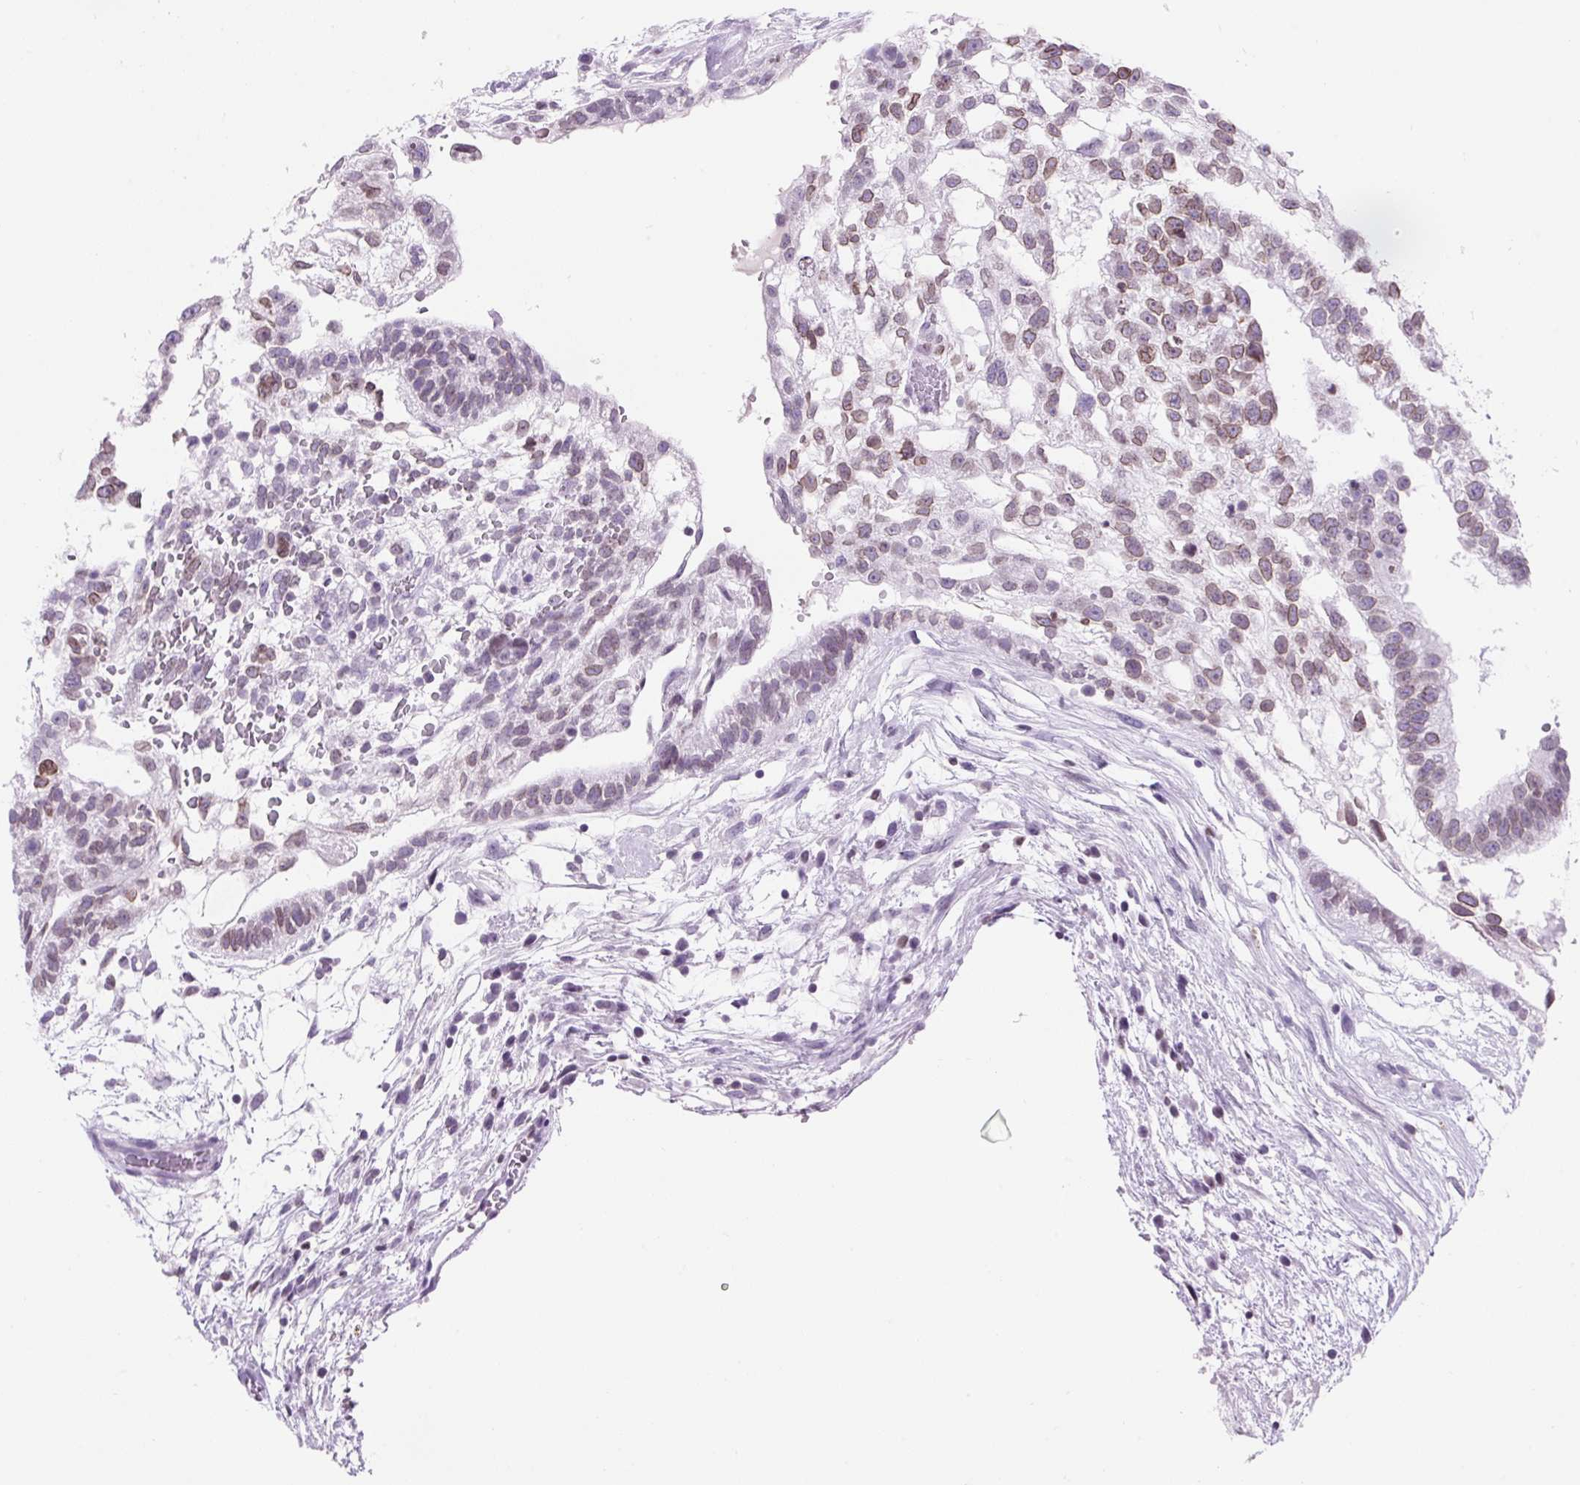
{"staining": {"intensity": "moderate", "quantity": "<25%", "location": "cytoplasmic/membranous,nuclear"}, "tissue": "testis cancer", "cell_type": "Tumor cells", "image_type": "cancer", "snomed": [{"axis": "morphology", "description": "Carcinoma, Embryonal, NOS"}, {"axis": "topography", "description": "Testis"}], "caption": "Human testis embryonal carcinoma stained with a protein marker demonstrates moderate staining in tumor cells.", "gene": "VPREB1", "patient": {"sex": "male", "age": 32}}